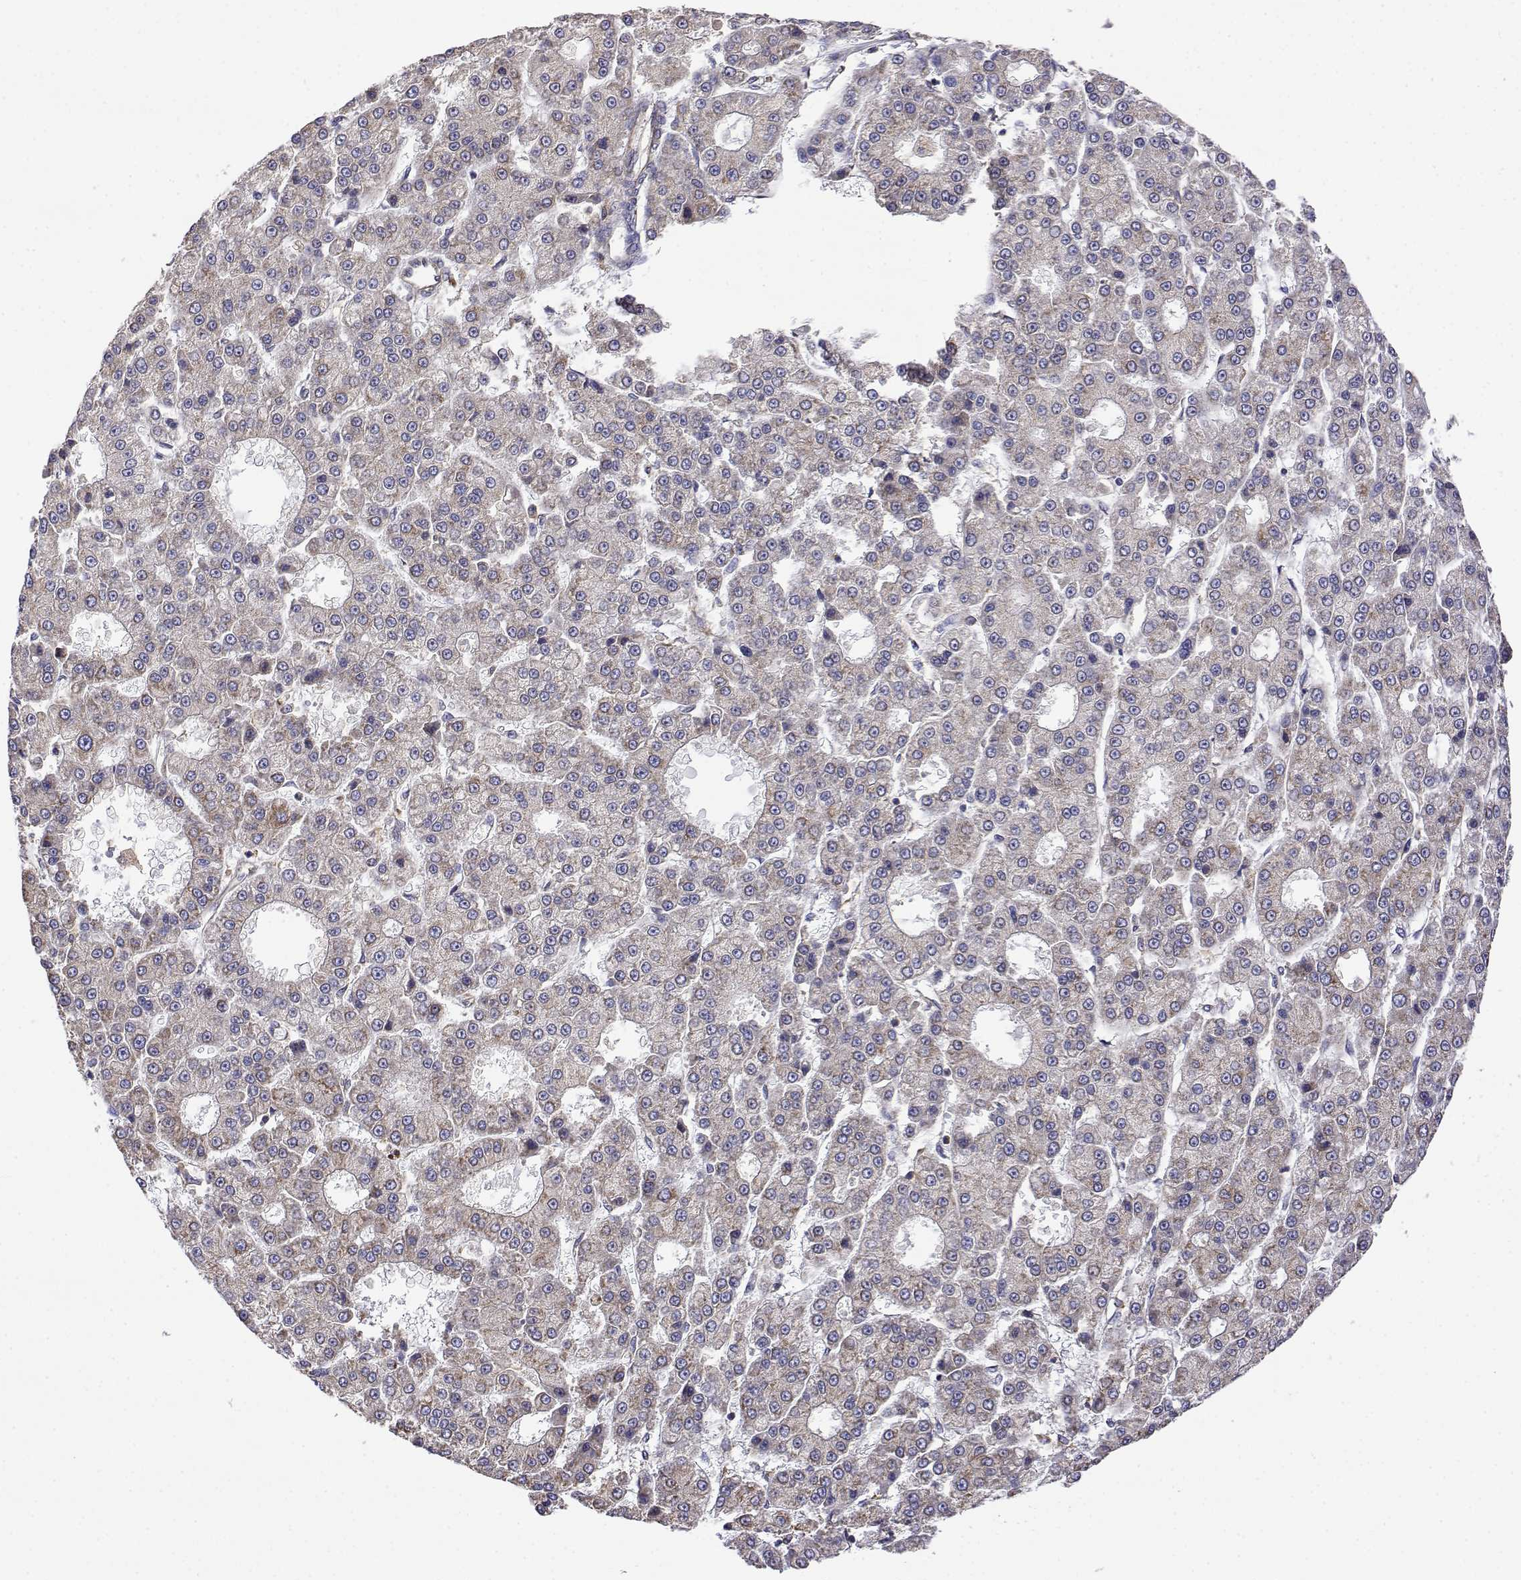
{"staining": {"intensity": "negative", "quantity": "none", "location": "none"}, "tissue": "liver cancer", "cell_type": "Tumor cells", "image_type": "cancer", "snomed": [{"axis": "morphology", "description": "Carcinoma, Hepatocellular, NOS"}, {"axis": "topography", "description": "Liver"}], "caption": "DAB immunohistochemical staining of hepatocellular carcinoma (liver) shows no significant expression in tumor cells.", "gene": "EEF1G", "patient": {"sex": "male", "age": 70}}